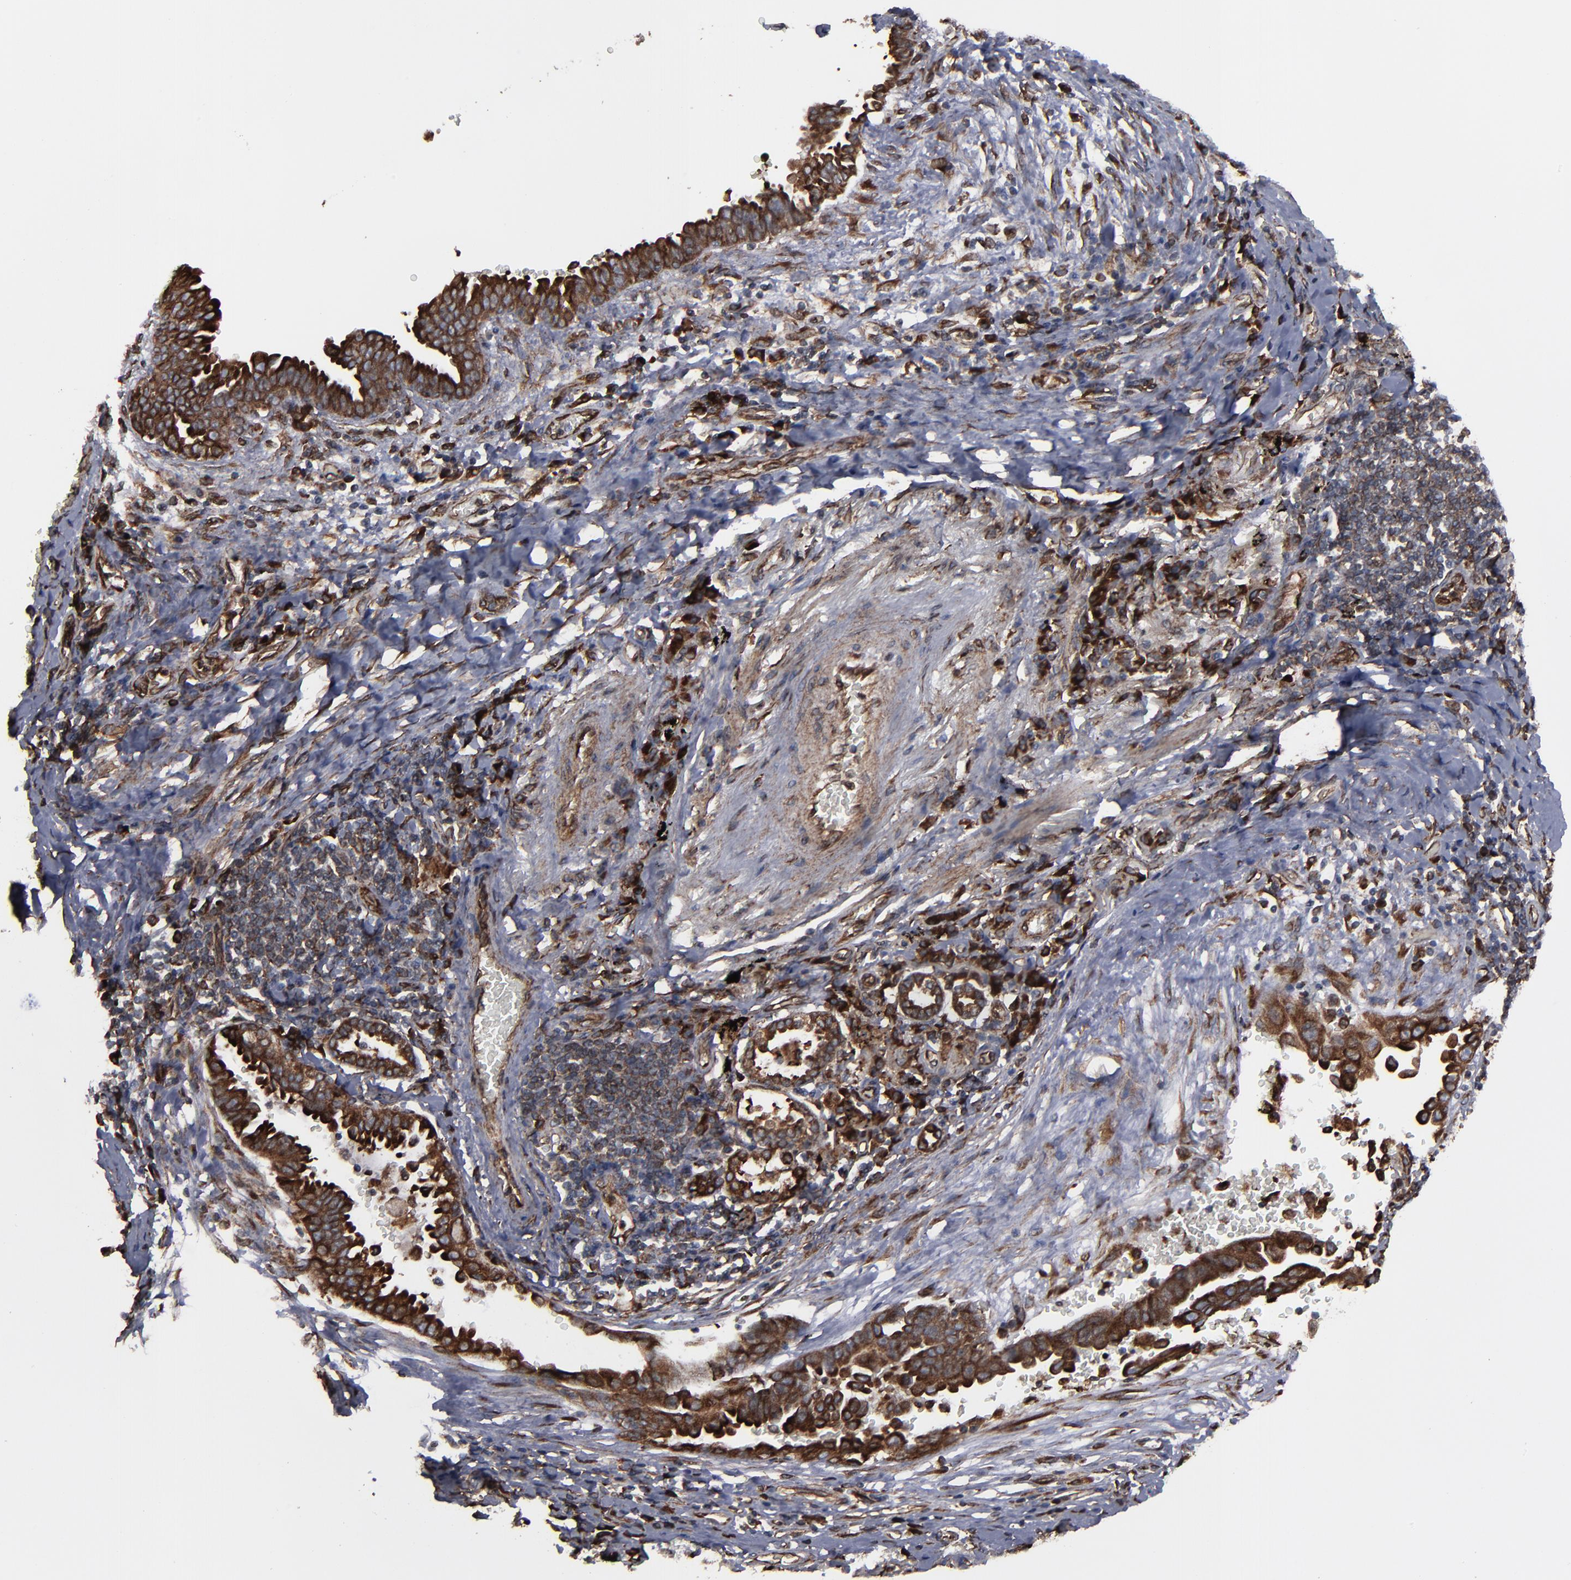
{"staining": {"intensity": "strong", "quantity": ">75%", "location": "cytoplasmic/membranous"}, "tissue": "lung cancer", "cell_type": "Tumor cells", "image_type": "cancer", "snomed": [{"axis": "morphology", "description": "Adenocarcinoma, NOS"}, {"axis": "topography", "description": "Lung"}], "caption": "Immunohistochemistry image of human lung cancer (adenocarcinoma) stained for a protein (brown), which reveals high levels of strong cytoplasmic/membranous staining in about >75% of tumor cells.", "gene": "CNIH1", "patient": {"sex": "female", "age": 64}}